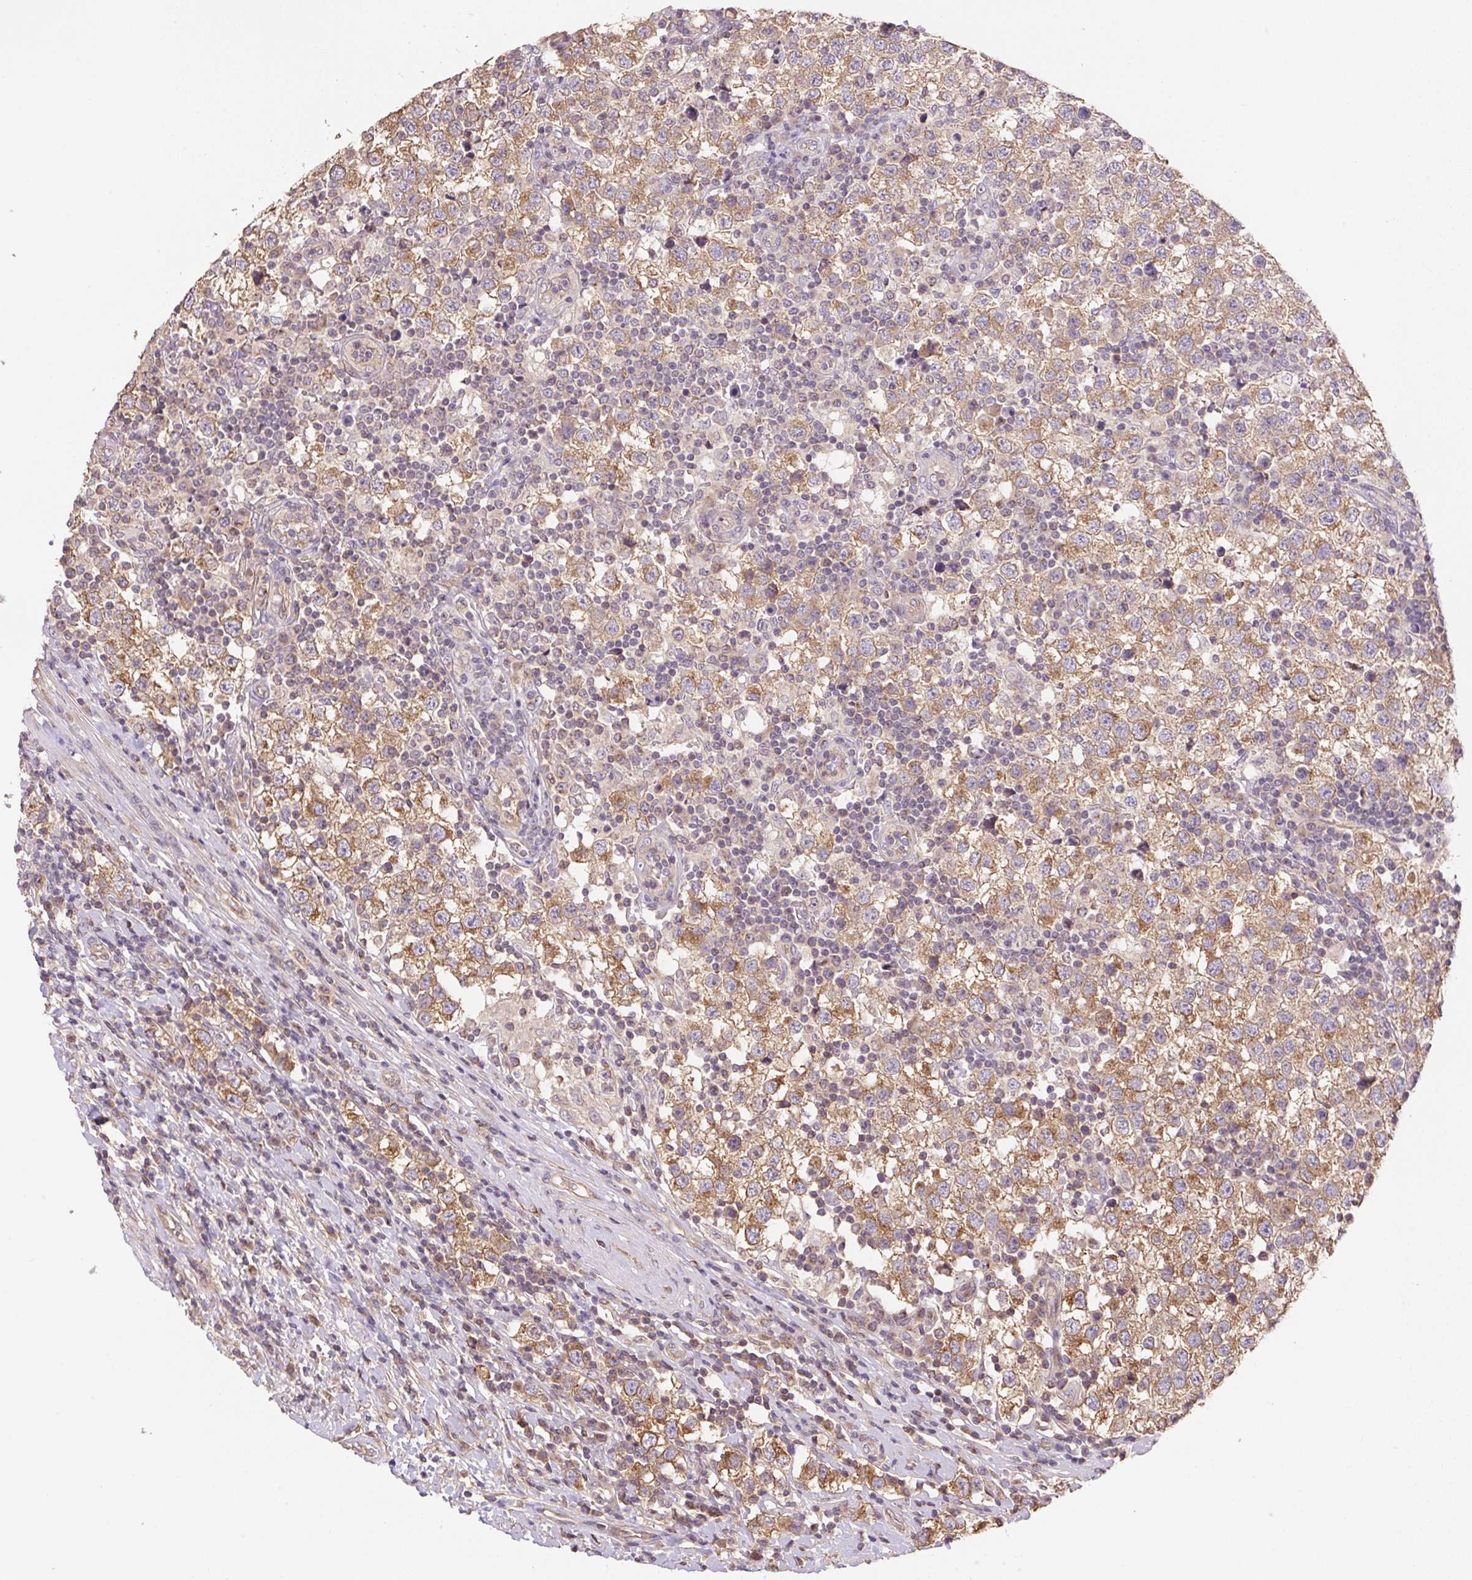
{"staining": {"intensity": "moderate", "quantity": ">75%", "location": "cytoplasmic/membranous"}, "tissue": "testis cancer", "cell_type": "Tumor cells", "image_type": "cancer", "snomed": [{"axis": "morphology", "description": "Seminoma, NOS"}, {"axis": "topography", "description": "Testis"}], "caption": "Protein expression analysis of human testis seminoma reveals moderate cytoplasmic/membranous staining in about >75% of tumor cells.", "gene": "COX8A", "patient": {"sex": "male", "age": 34}}